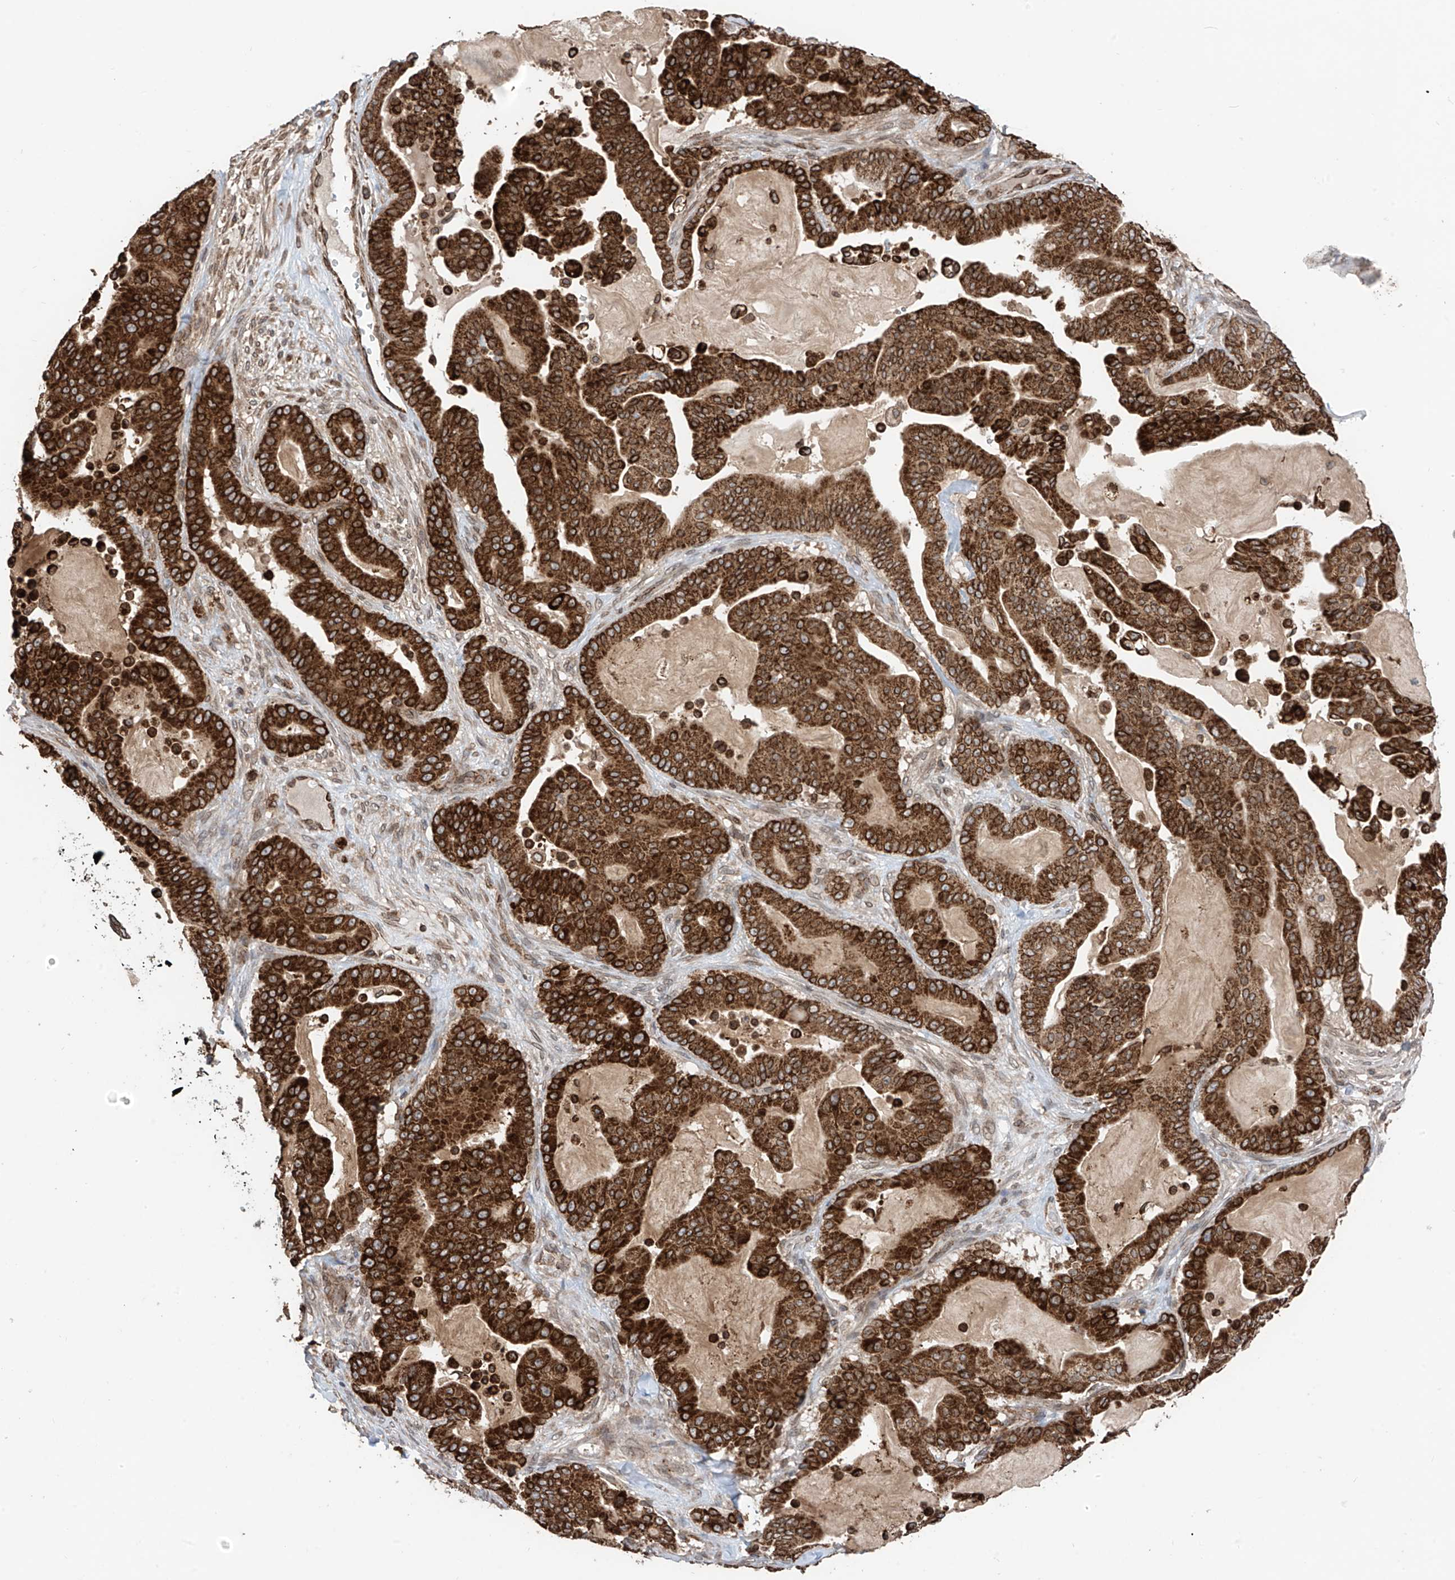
{"staining": {"intensity": "strong", "quantity": ">75%", "location": "cytoplasmic/membranous"}, "tissue": "pancreatic cancer", "cell_type": "Tumor cells", "image_type": "cancer", "snomed": [{"axis": "morphology", "description": "Adenocarcinoma, NOS"}, {"axis": "topography", "description": "Pancreas"}], "caption": "IHC of human adenocarcinoma (pancreatic) displays high levels of strong cytoplasmic/membranous positivity in about >75% of tumor cells.", "gene": "AHCTF1", "patient": {"sex": "male", "age": 63}}